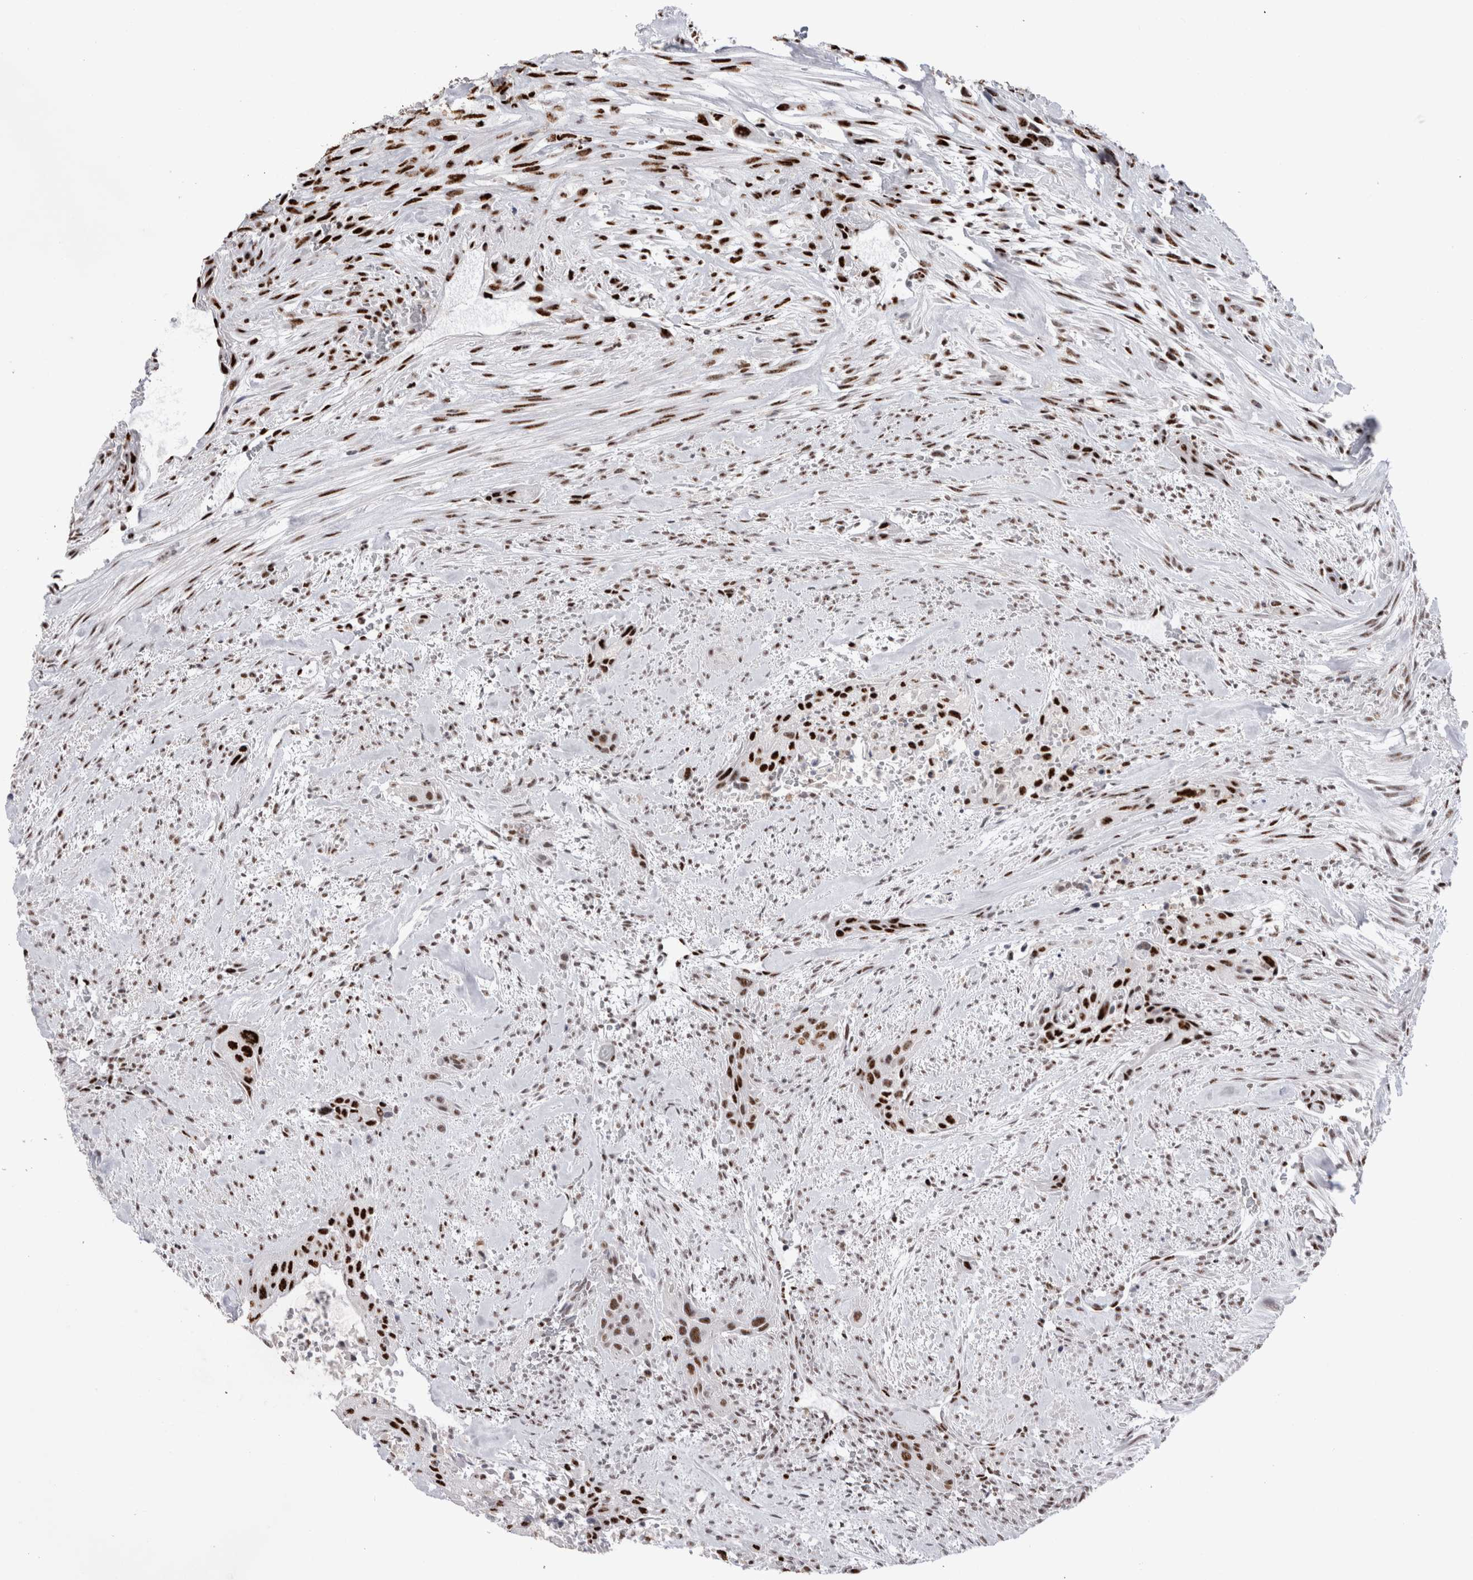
{"staining": {"intensity": "strong", "quantity": ">75%", "location": "nuclear"}, "tissue": "urothelial cancer", "cell_type": "Tumor cells", "image_type": "cancer", "snomed": [{"axis": "morphology", "description": "Urothelial carcinoma, High grade"}, {"axis": "topography", "description": "Urinary bladder"}], "caption": "Approximately >75% of tumor cells in human high-grade urothelial carcinoma exhibit strong nuclear protein staining as visualized by brown immunohistochemical staining.", "gene": "RBM6", "patient": {"sex": "male", "age": 35}}